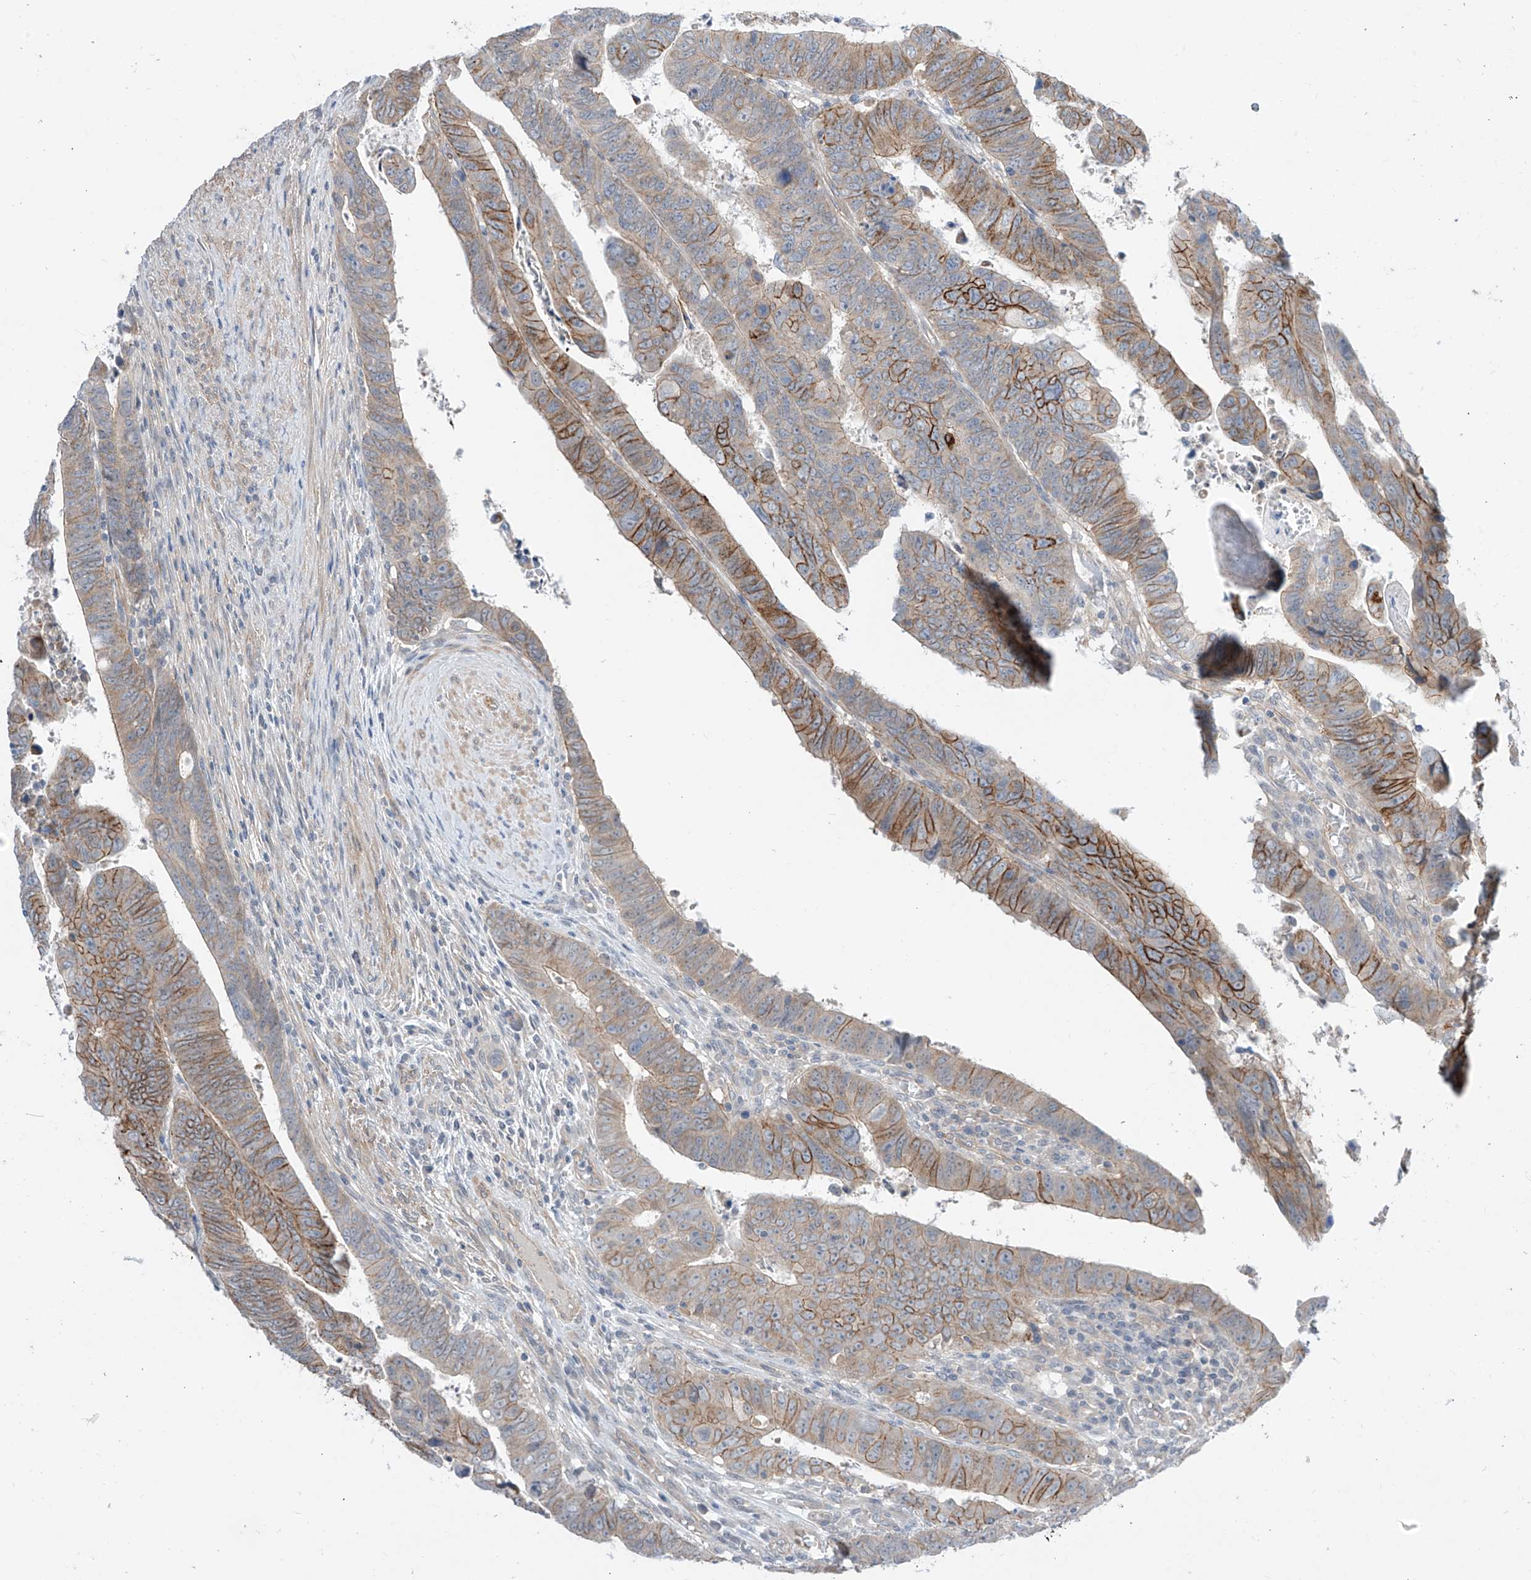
{"staining": {"intensity": "moderate", "quantity": ">75%", "location": "cytoplasmic/membranous"}, "tissue": "colorectal cancer", "cell_type": "Tumor cells", "image_type": "cancer", "snomed": [{"axis": "morphology", "description": "Normal tissue, NOS"}, {"axis": "morphology", "description": "Adenocarcinoma, NOS"}, {"axis": "topography", "description": "Rectum"}], "caption": "Protein staining of colorectal cancer tissue reveals moderate cytoplasmic/membranous positivity in approximately >75% of tumor cells.", "gene": "ABLIM2", "patient": {"sex": "female", "age": 65}}